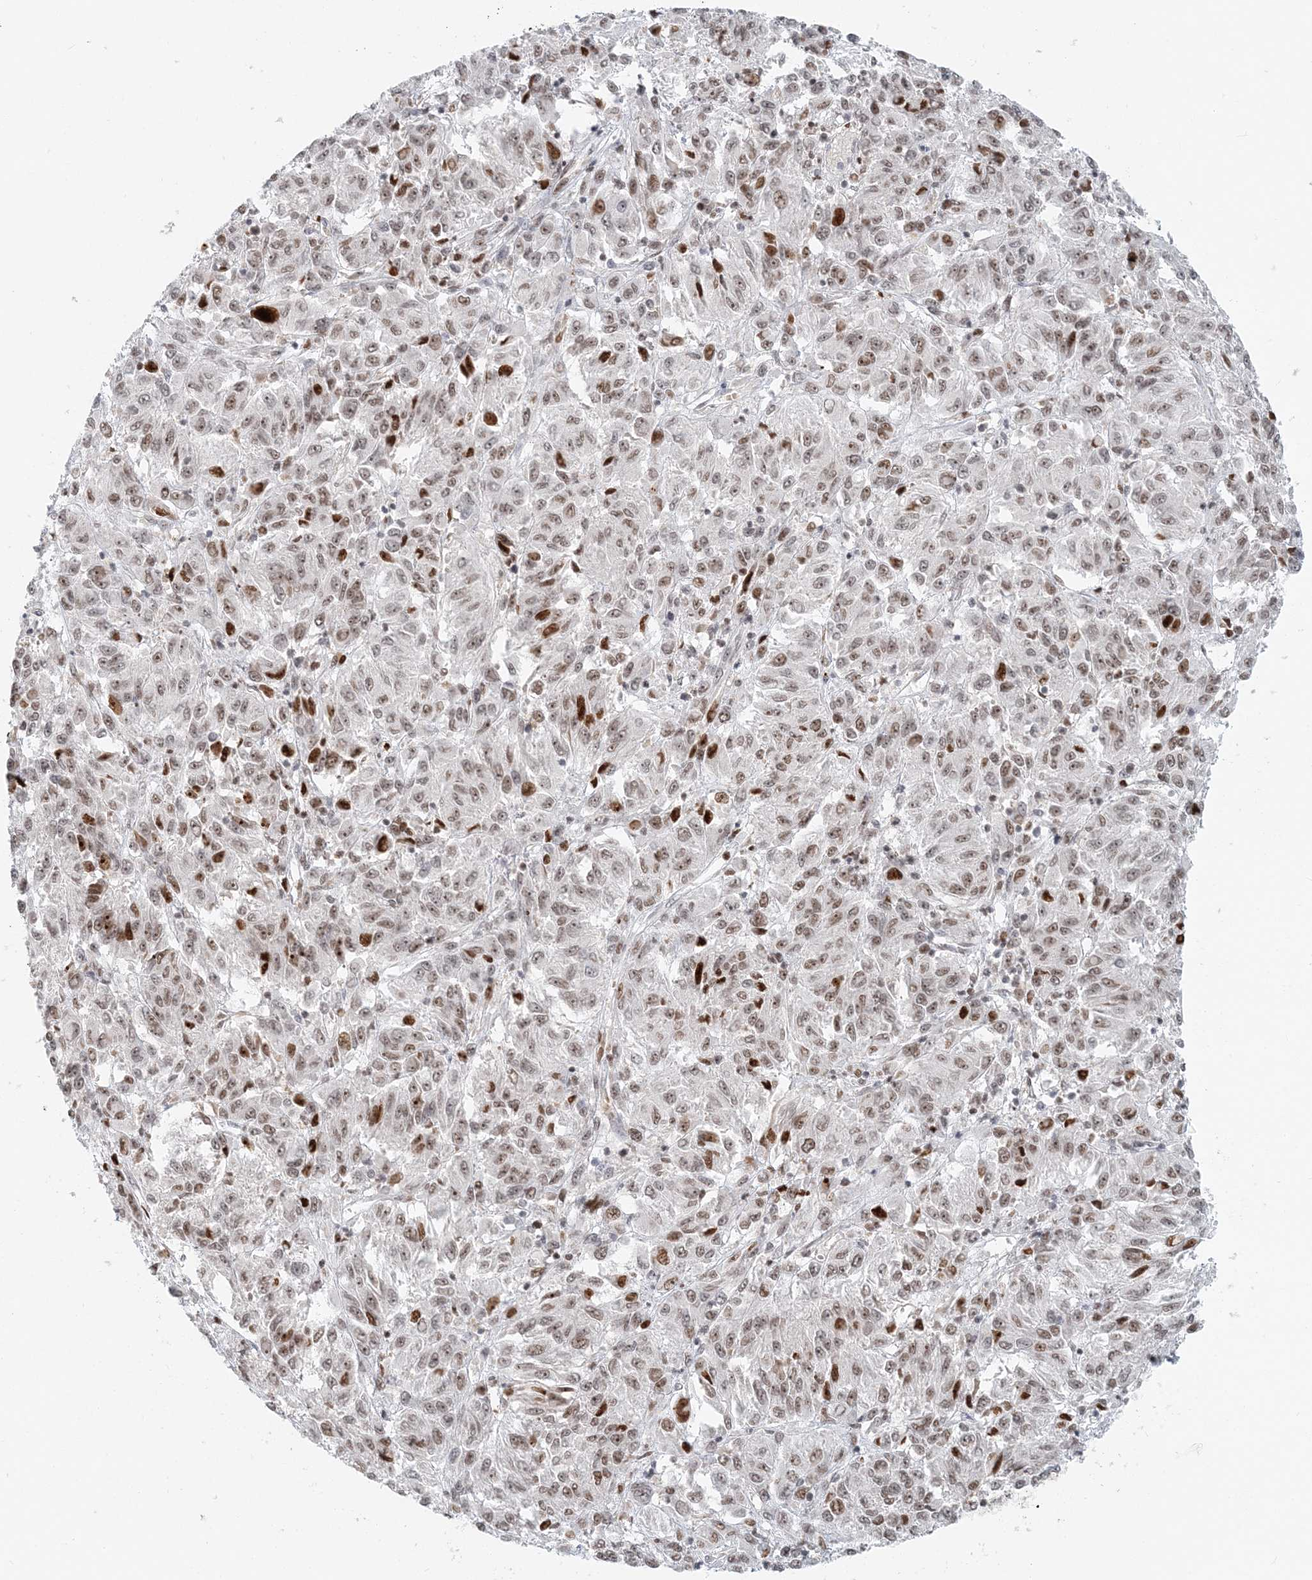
{"staining": {"intensity": "moderate", "quantity": "25%-75%", "location": "nuclear"}, "tissue": "melanoma", "cell_type": "Tumor cells", "image_type": "cancer", "snomed": [{"axis": "morphology", "description": "Malignant melanoma, Metastatic site"}, {"axis": "topography", "description": "Lung"}], "caption": "A high-resolution micrograph shows IHC staining of melanoma, which reveals moderate nuclear positivity in approximately 25%-75% of tumor cells. (brown staining indicates protein expression, while blue staining denotes nuclei).", "gene": "BAZ1B", "patient": {"sex": "male", "age": 64}}